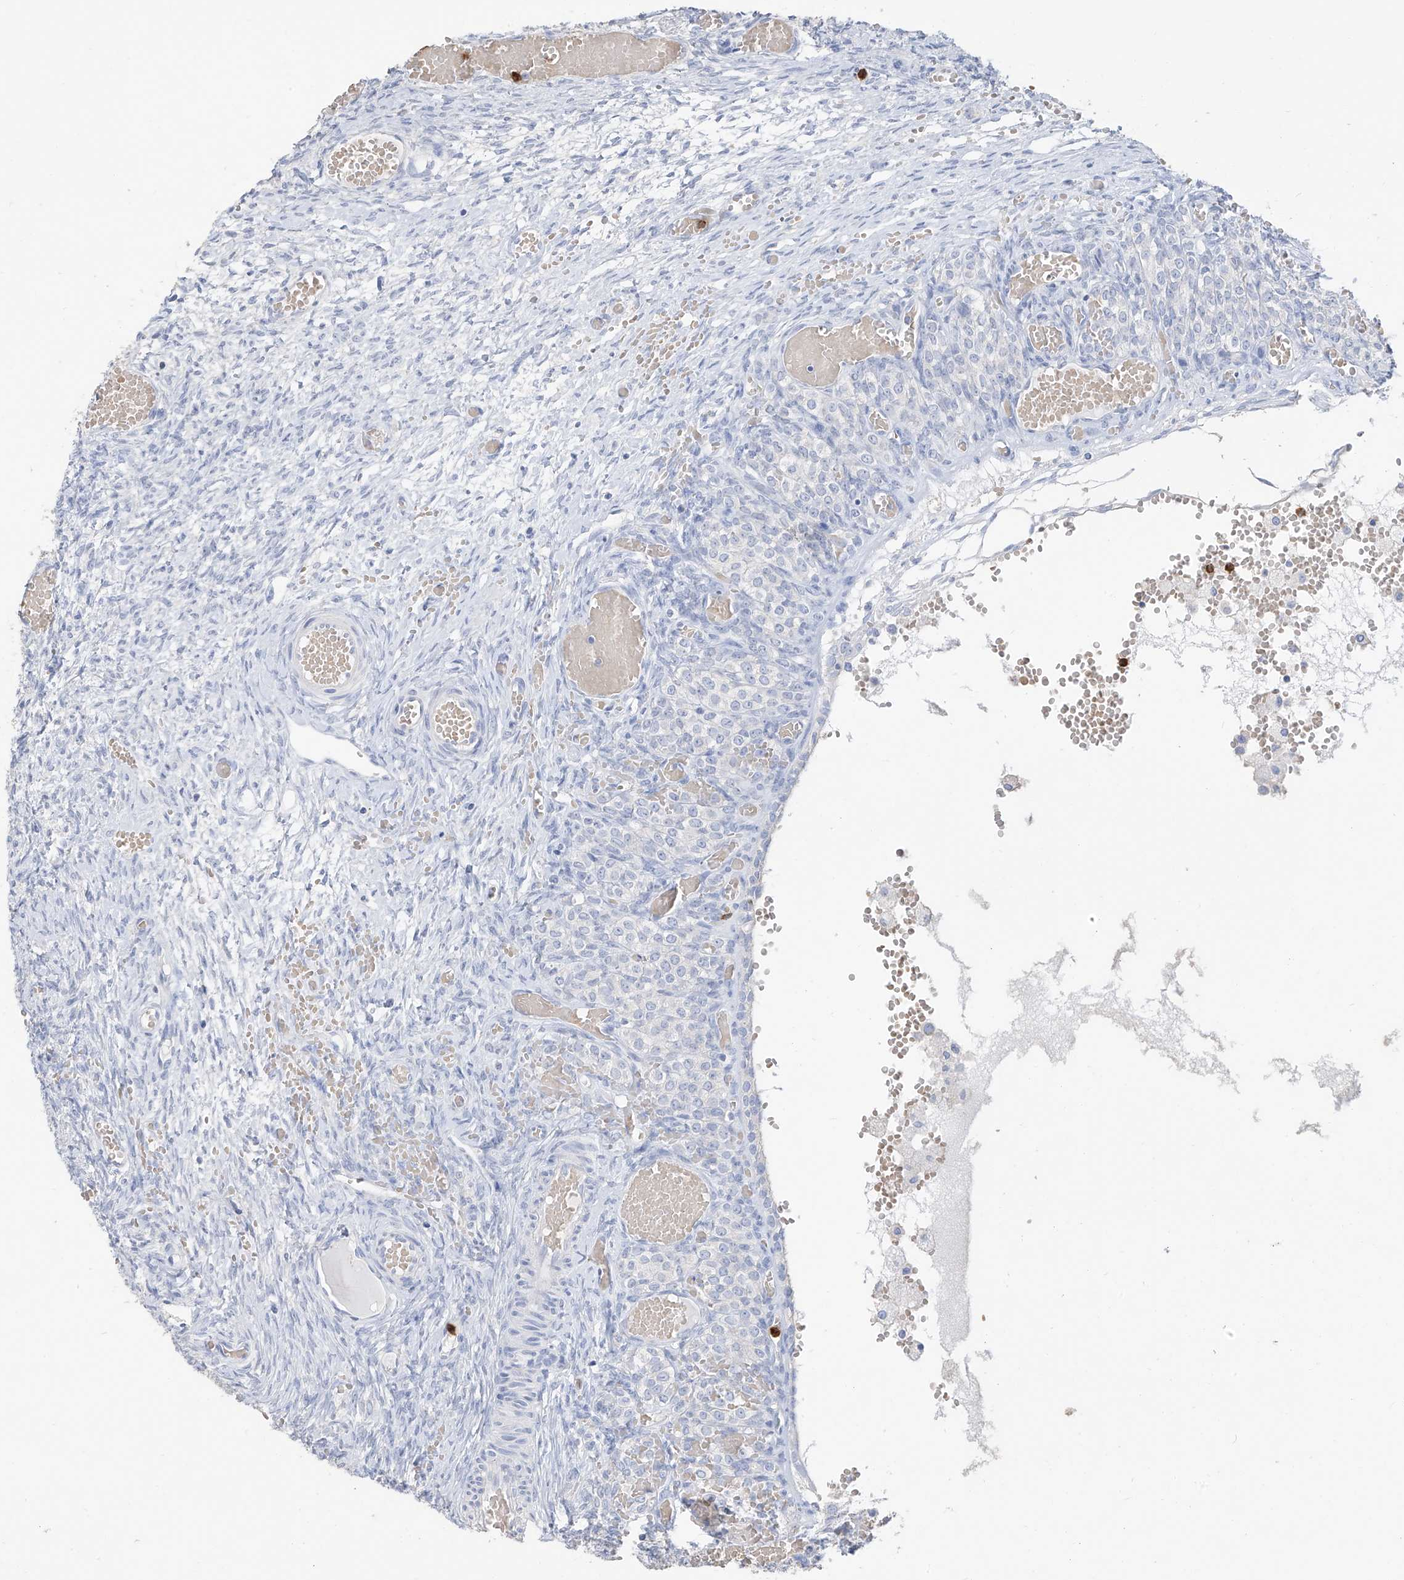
{"staining": {"intensity": "negative", "quantity": "none", "location": "none"}, "tissue": "ovary", "cell_type": "Ovarian stroma cells", "image_type": "normal", "snomed": [{"axis": "morphology", "description": "Adenocarcinoma, NOS"}, {"axis": "topography", "description": "Endometrium"}], "caption": "Protein analysis of normal ovary demonstrates no significant staining in ovarian stroma cells. (Stains: DAB immunohistochemistry (IHC) with hematoxylin counter stain, Microscopy: brightfield microscopy at high magnification).", "gene": "PAFAH1B3", "patient": {"sex": "female", "age": 32}}